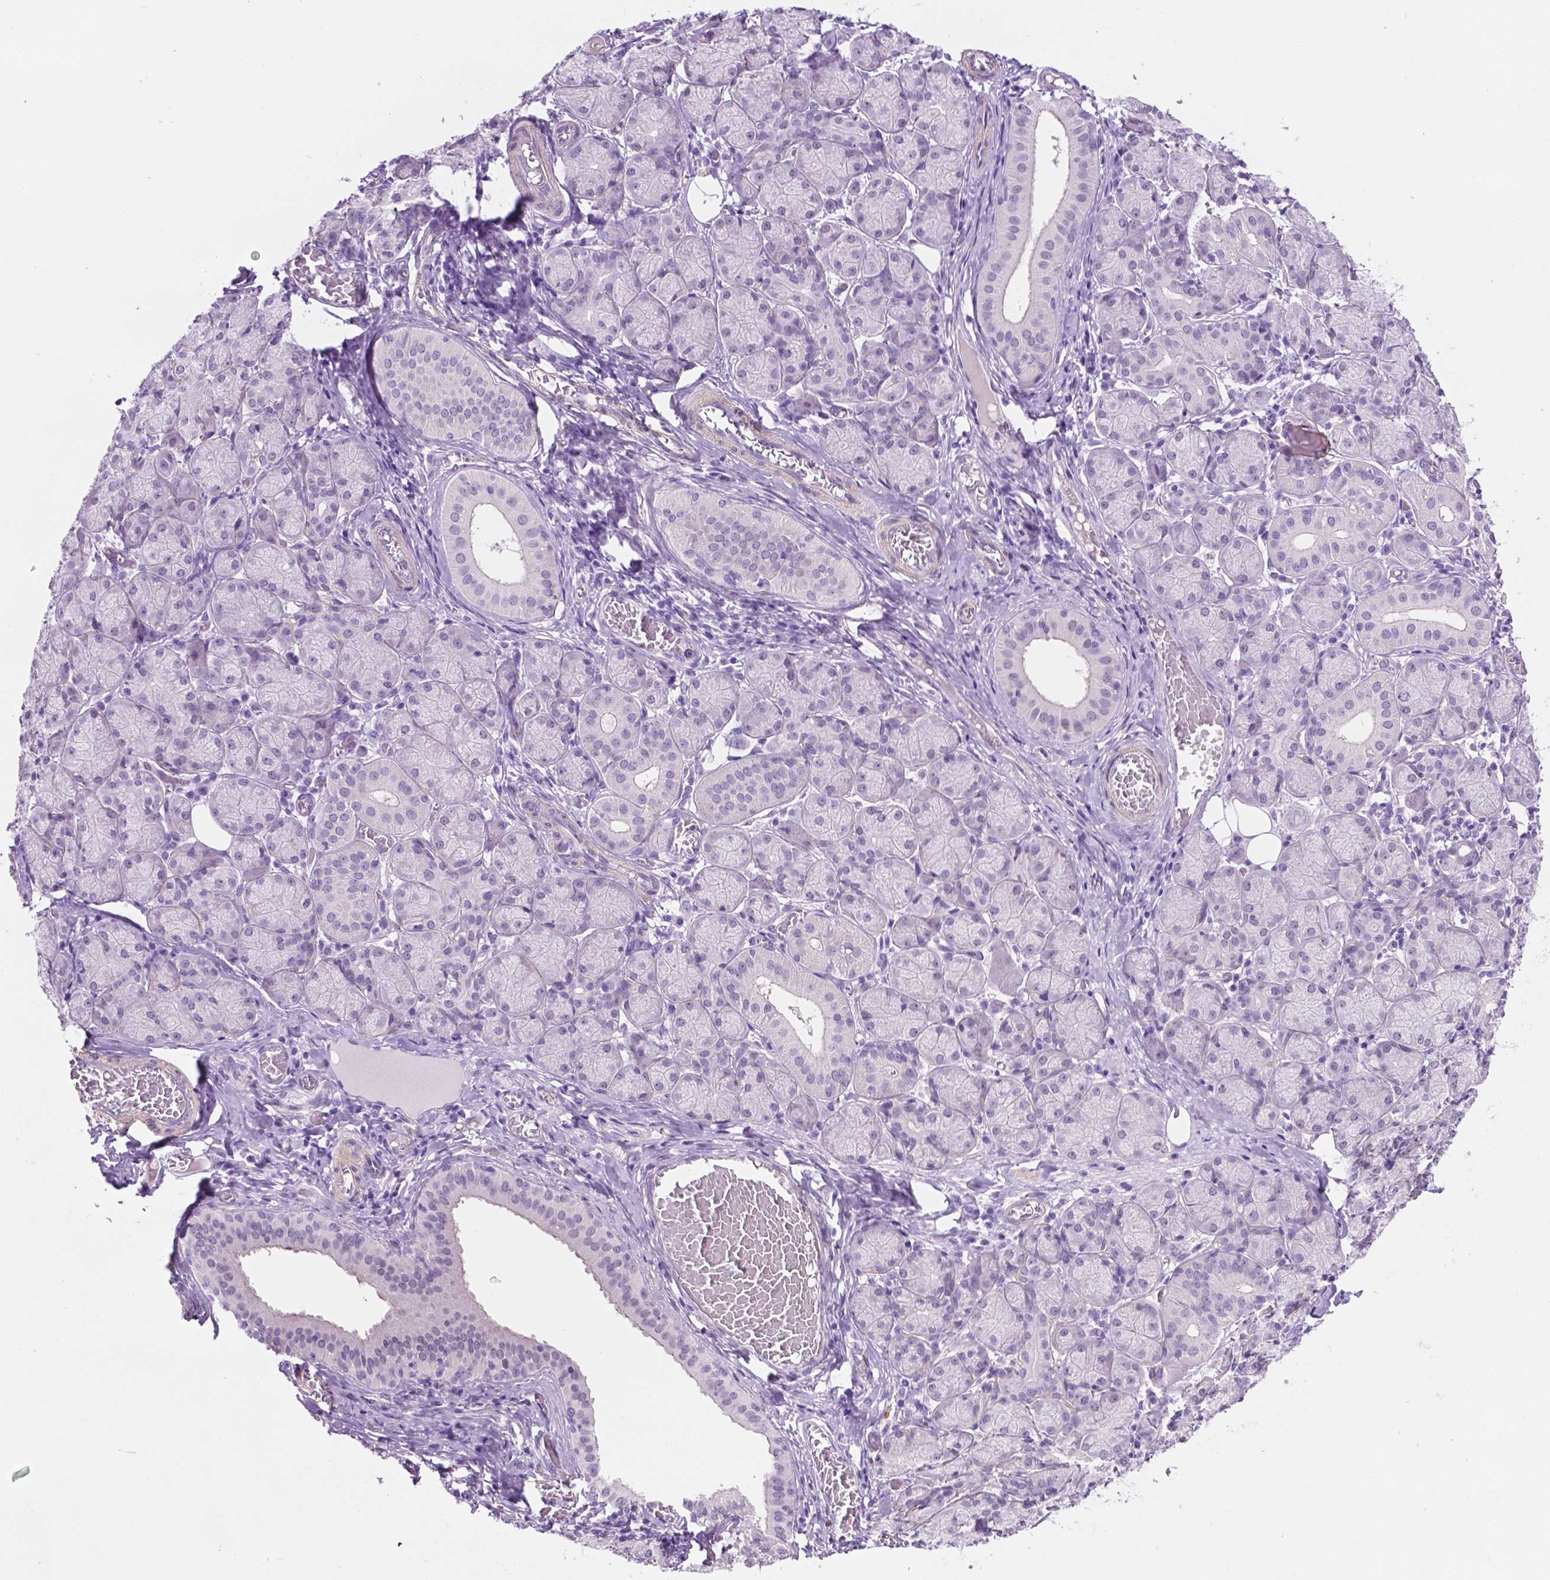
{"staining": {"intensity": "negative", "quantity": "none", "location": "none"}, "tissue": "salivary gland", "cell_type": "Glandular cells", "image_type": "normal", "snomed": [{"axis": "morphology", "description": "Normal tissue, NOS"}, {"axis": "topography", "description": "Salivary gland"}, {"axis": "topography", "description": "Peripheral nerve tissue"}], "caption": "This is an immunohistochemistry (IHC) image of normal salivary gland. There is no expression in glandular cells.", "gene": "ACY3", "patient": {"sex": "female", "age": 24}}